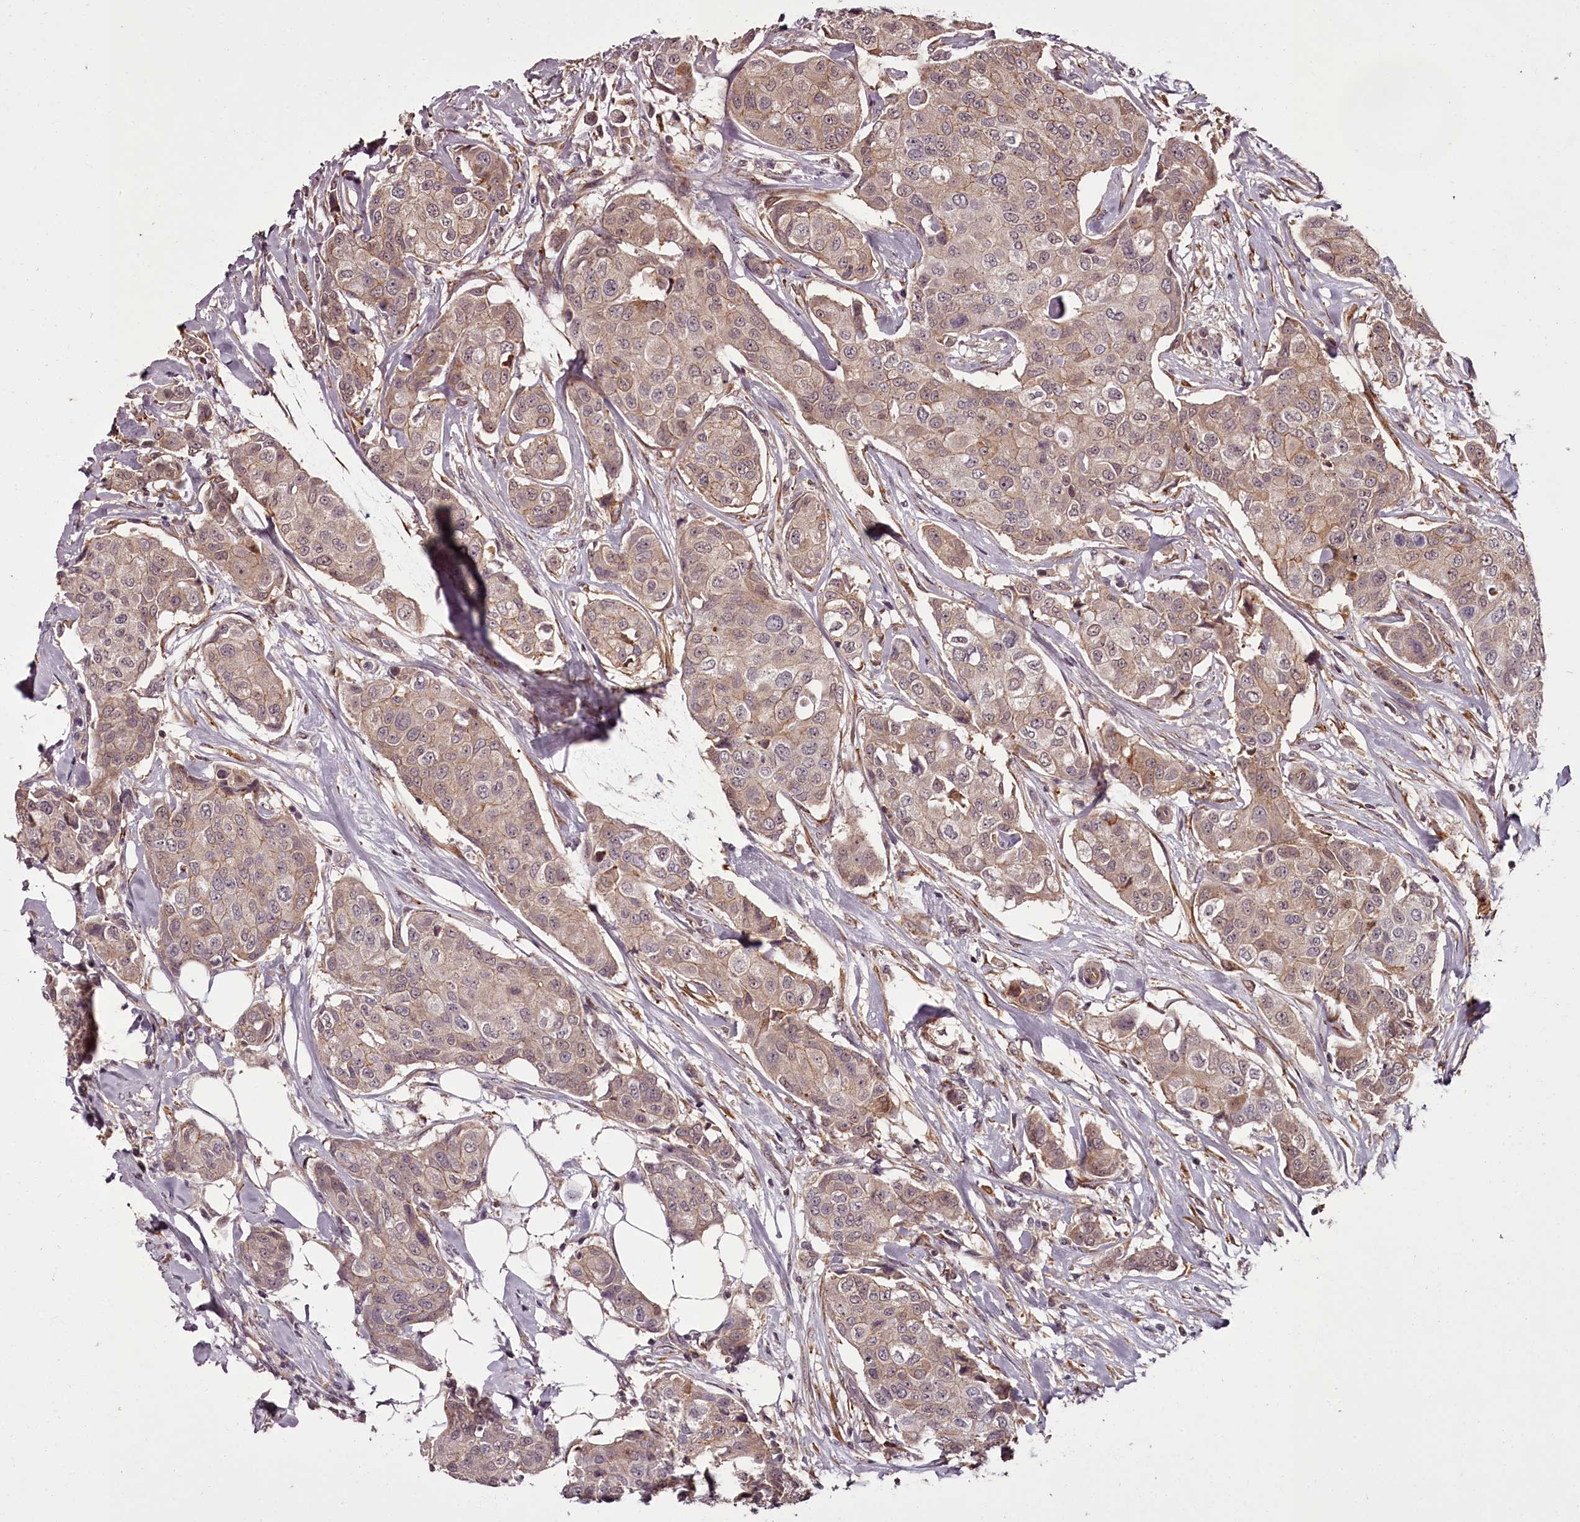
{"staining": {"intensity": "weak", "quantity": "25%-75%", "location": "cytoplasmic/membranous"}, "tissue": "breast cancer", "cell_type": "Tumor cells", "image_type": "cancer", "snomed": [{"axis": "morphology", "description": "Duct carcinoma"}, {"axis": "topography", "description": "Breast"}], "caption": "Immunohistochemistry (IHC) (DAB (3,3'-diaminobenzidine)) staining of breast invasive ductal carcinoma displays weak cytoplasmic/membranous protein staining in about 25%-75% of tumor cells. The protein is stained brown, and the nuclei are stained in blue (DAB IHC with brightfield microscopy, high magnification).", "gene": "CCDC92", "patient": {"sex": "female", "age": 80}}